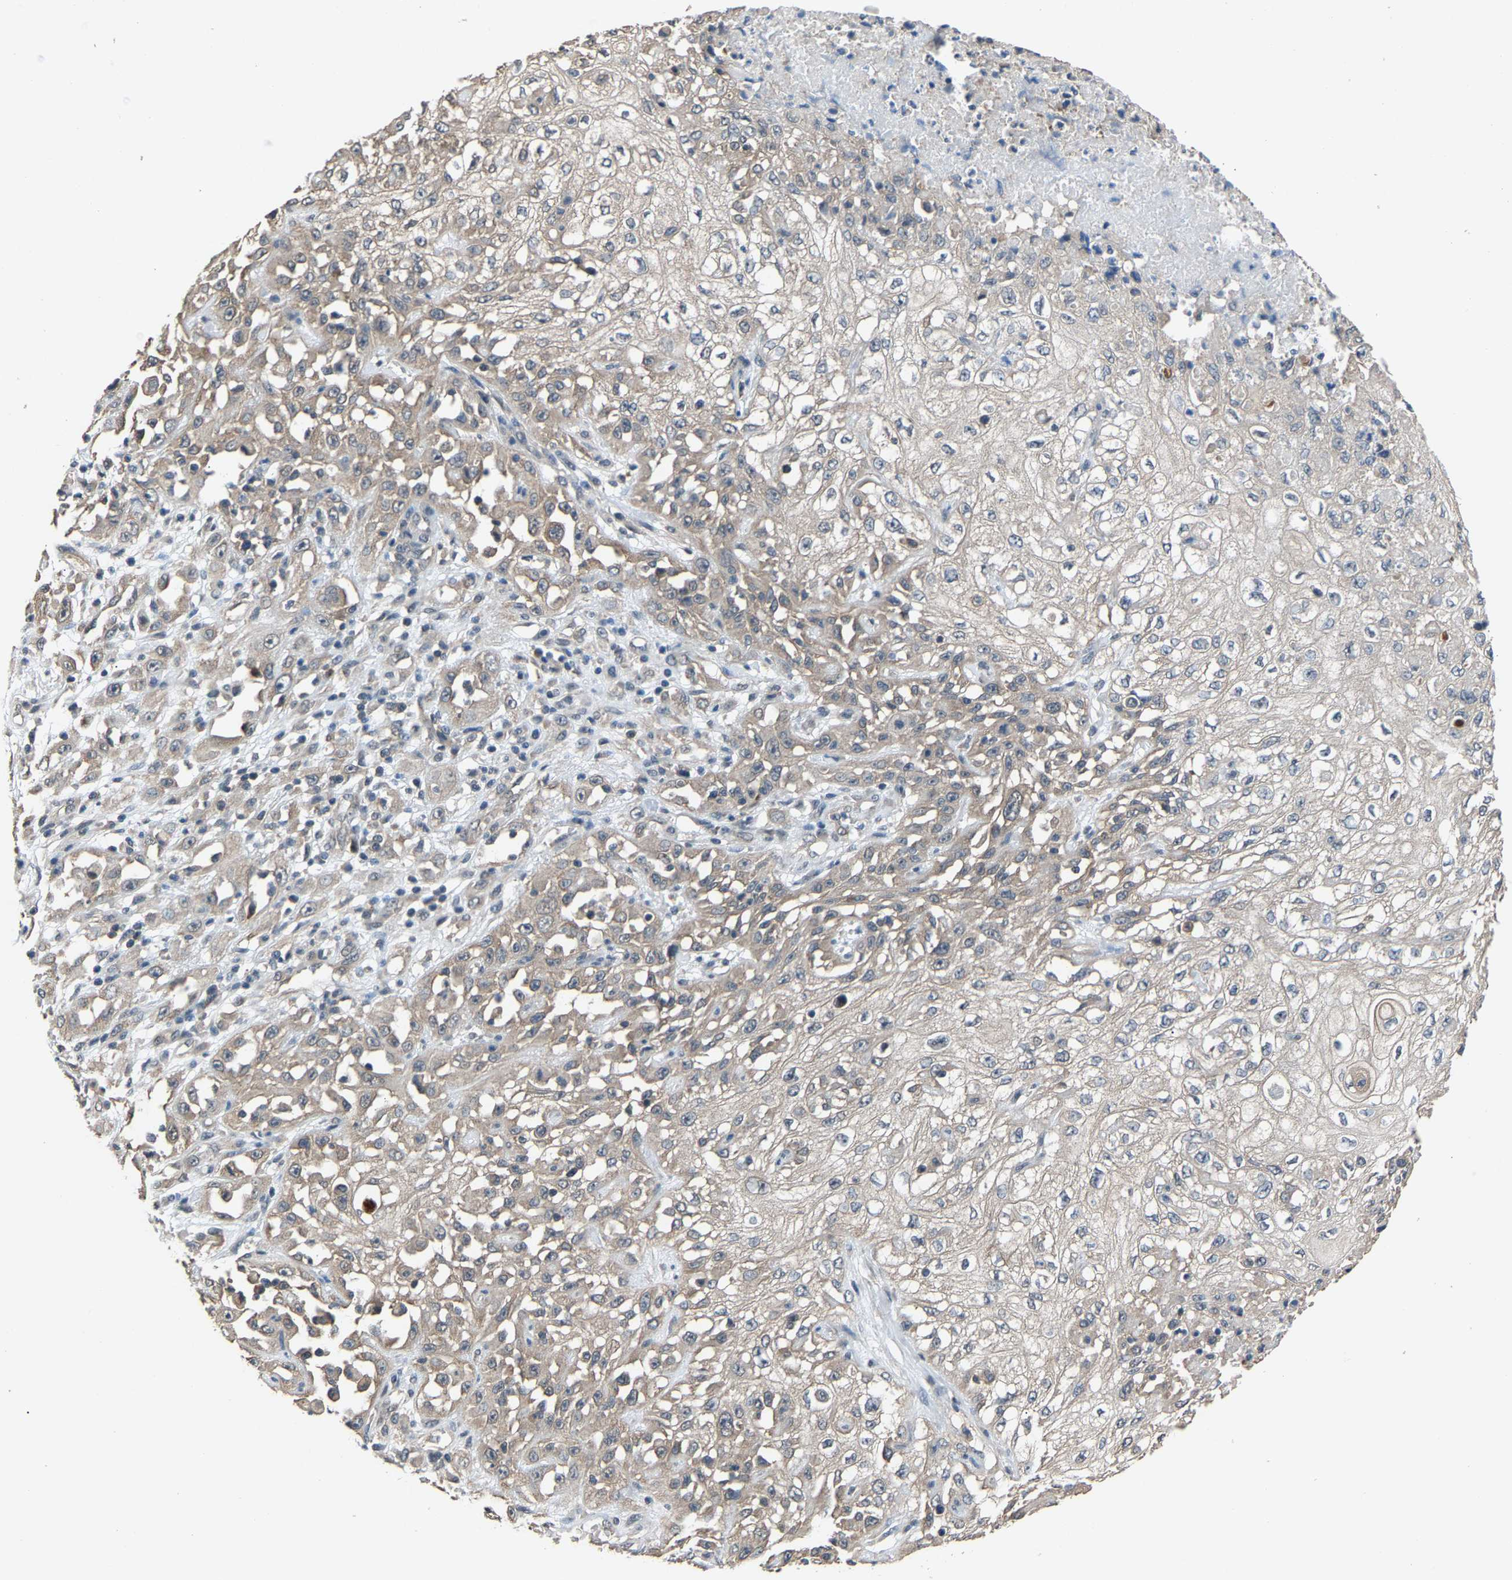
{"staining": {"intensity": "weak", "quantity": "25%-75%", "location": "cytoplasmic/membranous"}, "tissue": "skin cancer", "cell_type": "Tumor cells", "image_type": "cancer", "snomed": [{"axis": "morphology", "description": "Squamous cell carcinoma, NOS"}, {"axis": "morphology", "description": "Squamous cell carcinoma, metastatic, NOS"}, {"axis": "topography", "description": "Skin"}, {"axis": "topography", "description": "Lymph node"}], "caption": "Immunohistochemical staining of human skin cancer (squamous cell carcinoma) reveals weak cytoplasmic/membranous protein expression in about 25%-75% of tumor cells.", "gene": "ABCC9", "patient": {"sex": "male", "age": 75}}